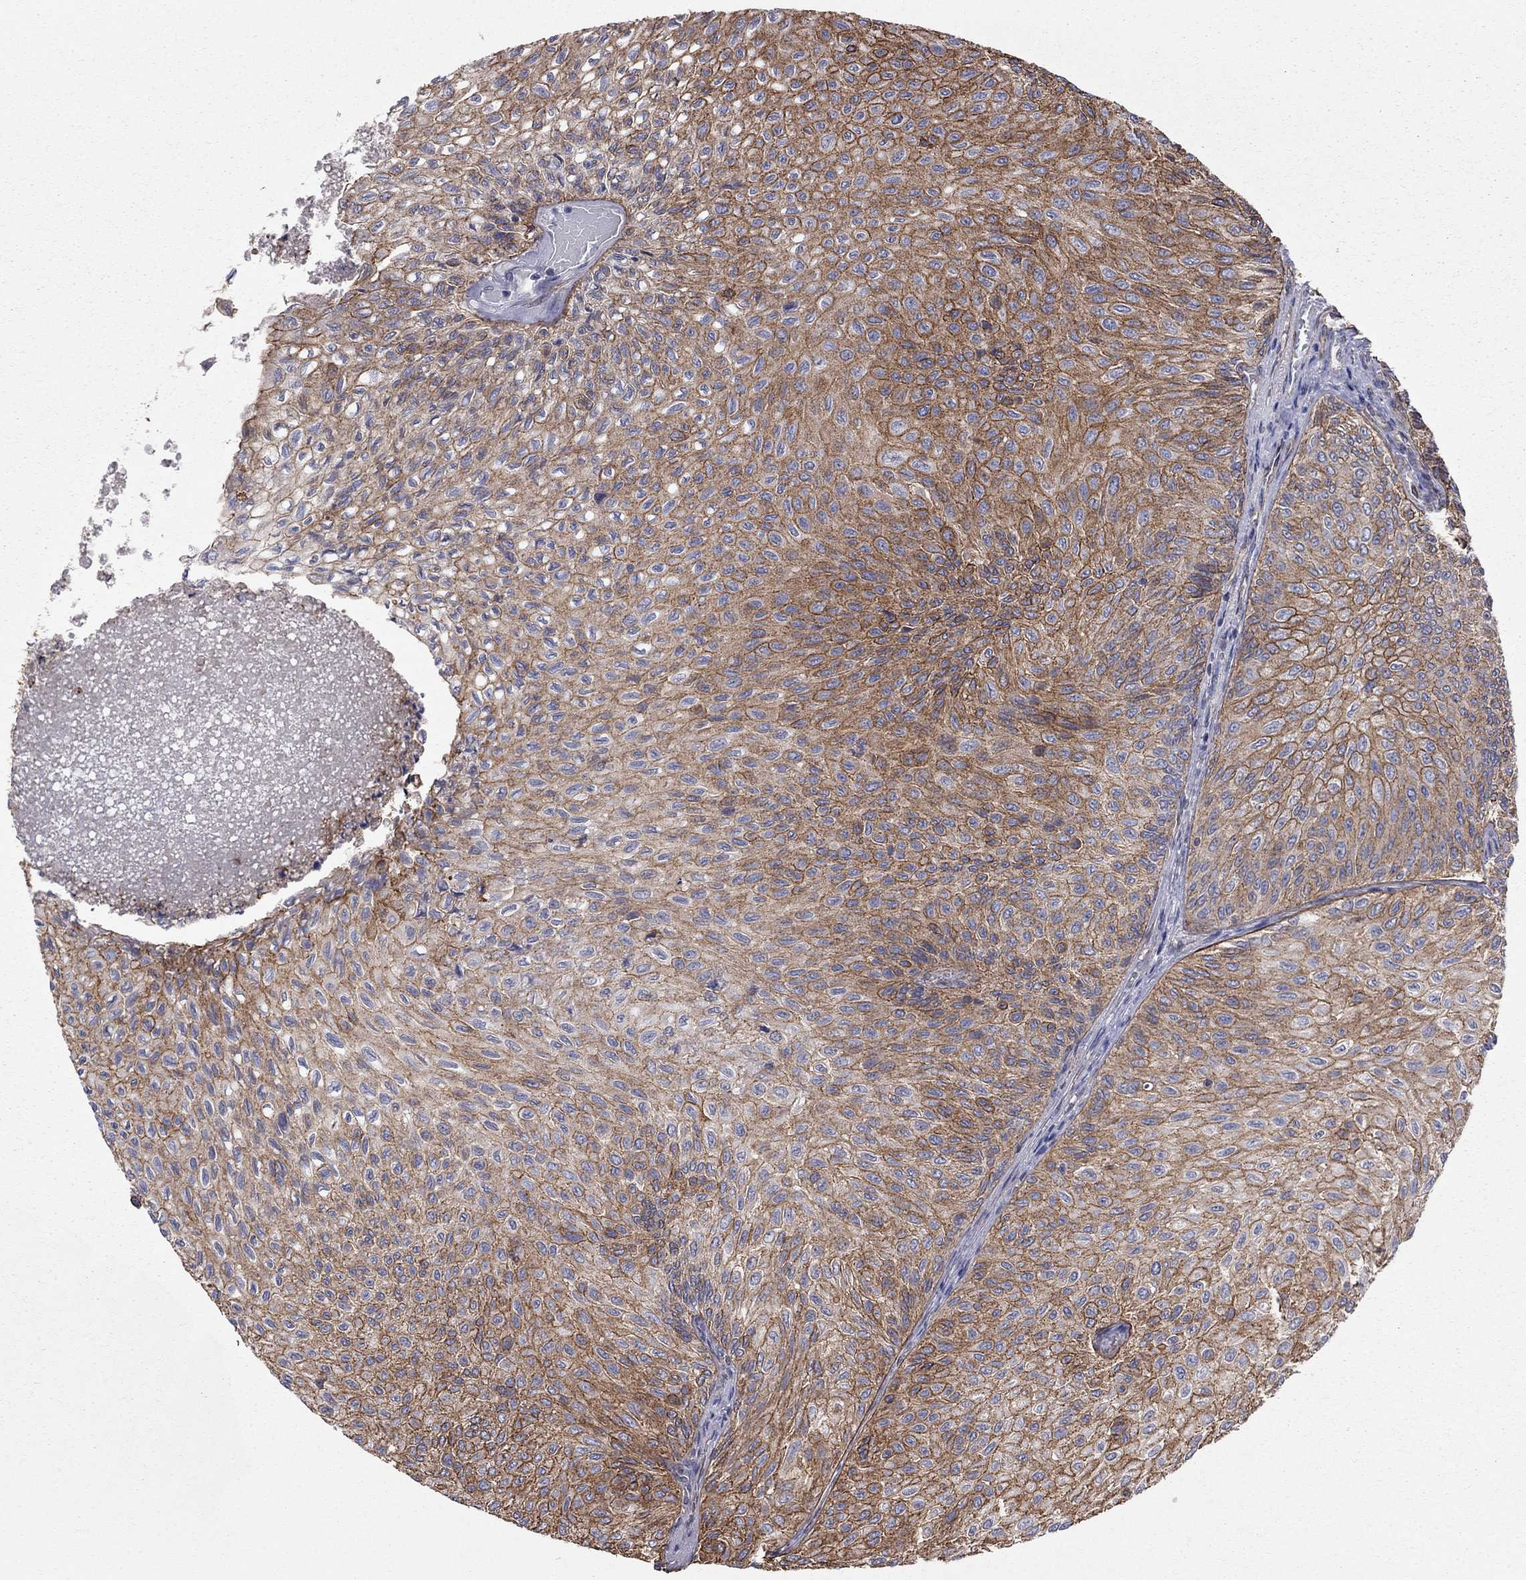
{"staining": {"intensity": "strong", "quantity": ">75%", "location": "cytoplasmic/membranous"}, "tissue": "urothelial cancer", "cell_type": "Tumor cells", "image_type": "cancer", "snomed": [{"axis": "morphology", "description": "Urothelial carcinoma, Low grade"}, {"axis": "topography", "description": "Urinary bladder"}], "caption": "Immunohistochemistry (IHC) staining of urothelial cancer, which shows high levels of strong cytoplasmic/membranous positivity in approximately >75% of tumor cells indicating strong cytoplasmic/membranous protein positivity. The staining was performed using DAB (3,3'-diaminobenzidine) (brown) for protein detection and nuclei were counterstained in hematoxylin (blue).", "gene": "BICDL2", "patient": {"sex": "male", "age": 78}}